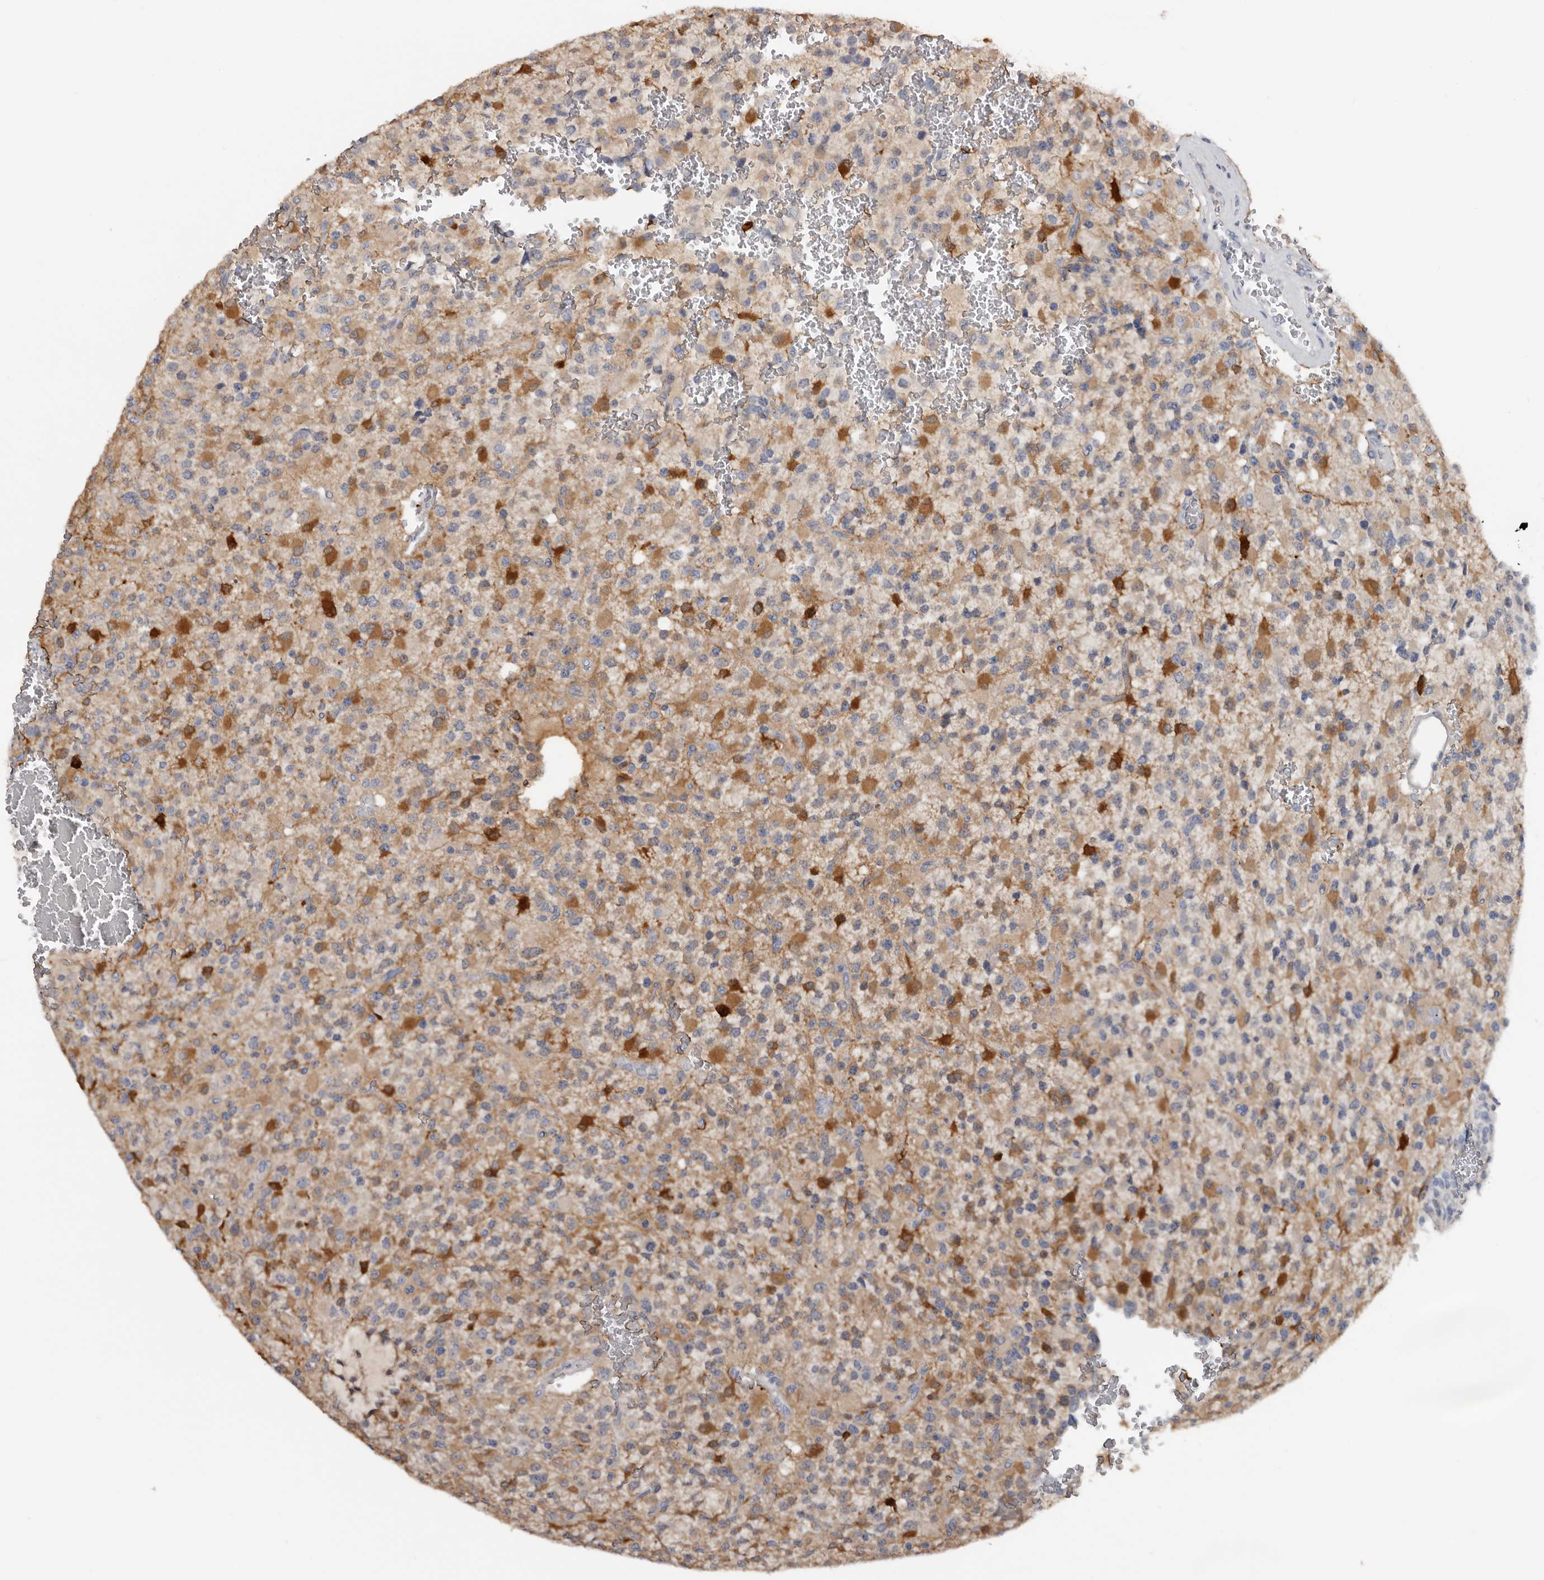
{"staining": {"intensity": "strong", "quantity": "<25%", "location": "cytoplasmic/membranous"}, "tissue": "glioma", "cell_type": "Tumor cells", "image_type": "cancer", "snomed": [{"axis": "morphology", "description": "Glioma, malignant, High grade"}, {"axis": "topography", "description": "Brain"}], "caption": "An immunohistochemistry image of tumor tissue is shown. Protein staining in brown shows strong cytoplasmic/membranous positivity in glioma within tumor cells.", "gene": "FABP7", "patient": {"sex": "male", "age": 34}}